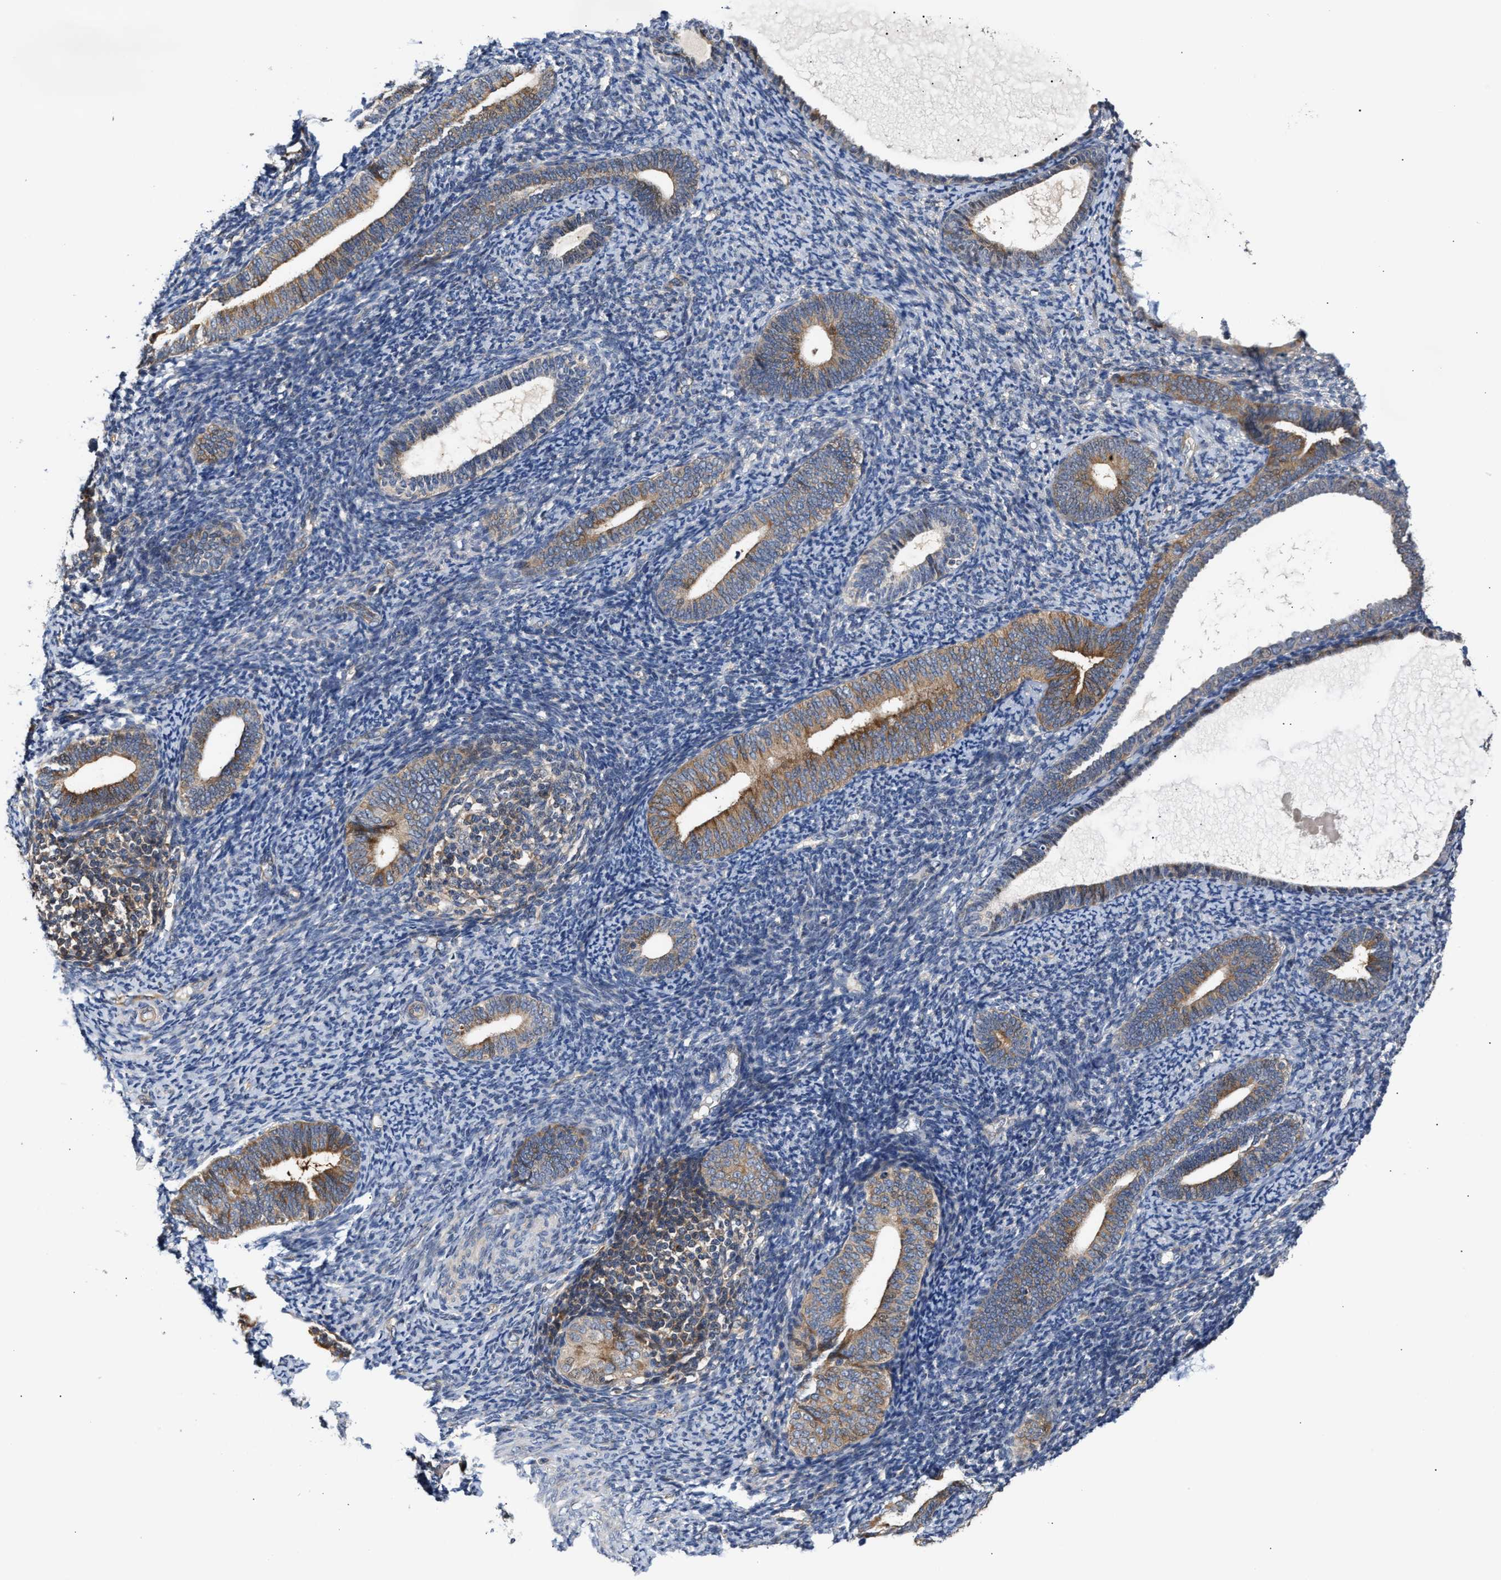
{"staining": {"intensity": "weak", "quantity": "<25%", "location": "cytoplasmic/membranous"}, "tissue": "endometrium", "cell_type": "Cells in endometrial stroma", "image_type": "normal", "snomed": [{"axis": "morphology", "description": "Normal tissue, NOS"}, {"axis": "topography", "description": "Endometrium"}], "caption": "Immunohistochemistry (IHC) of benign endometrium shows no staining in cells in endometrial stroma.", "gene": "CLIP2", "patient": {"sex": "female", "age": 66}}